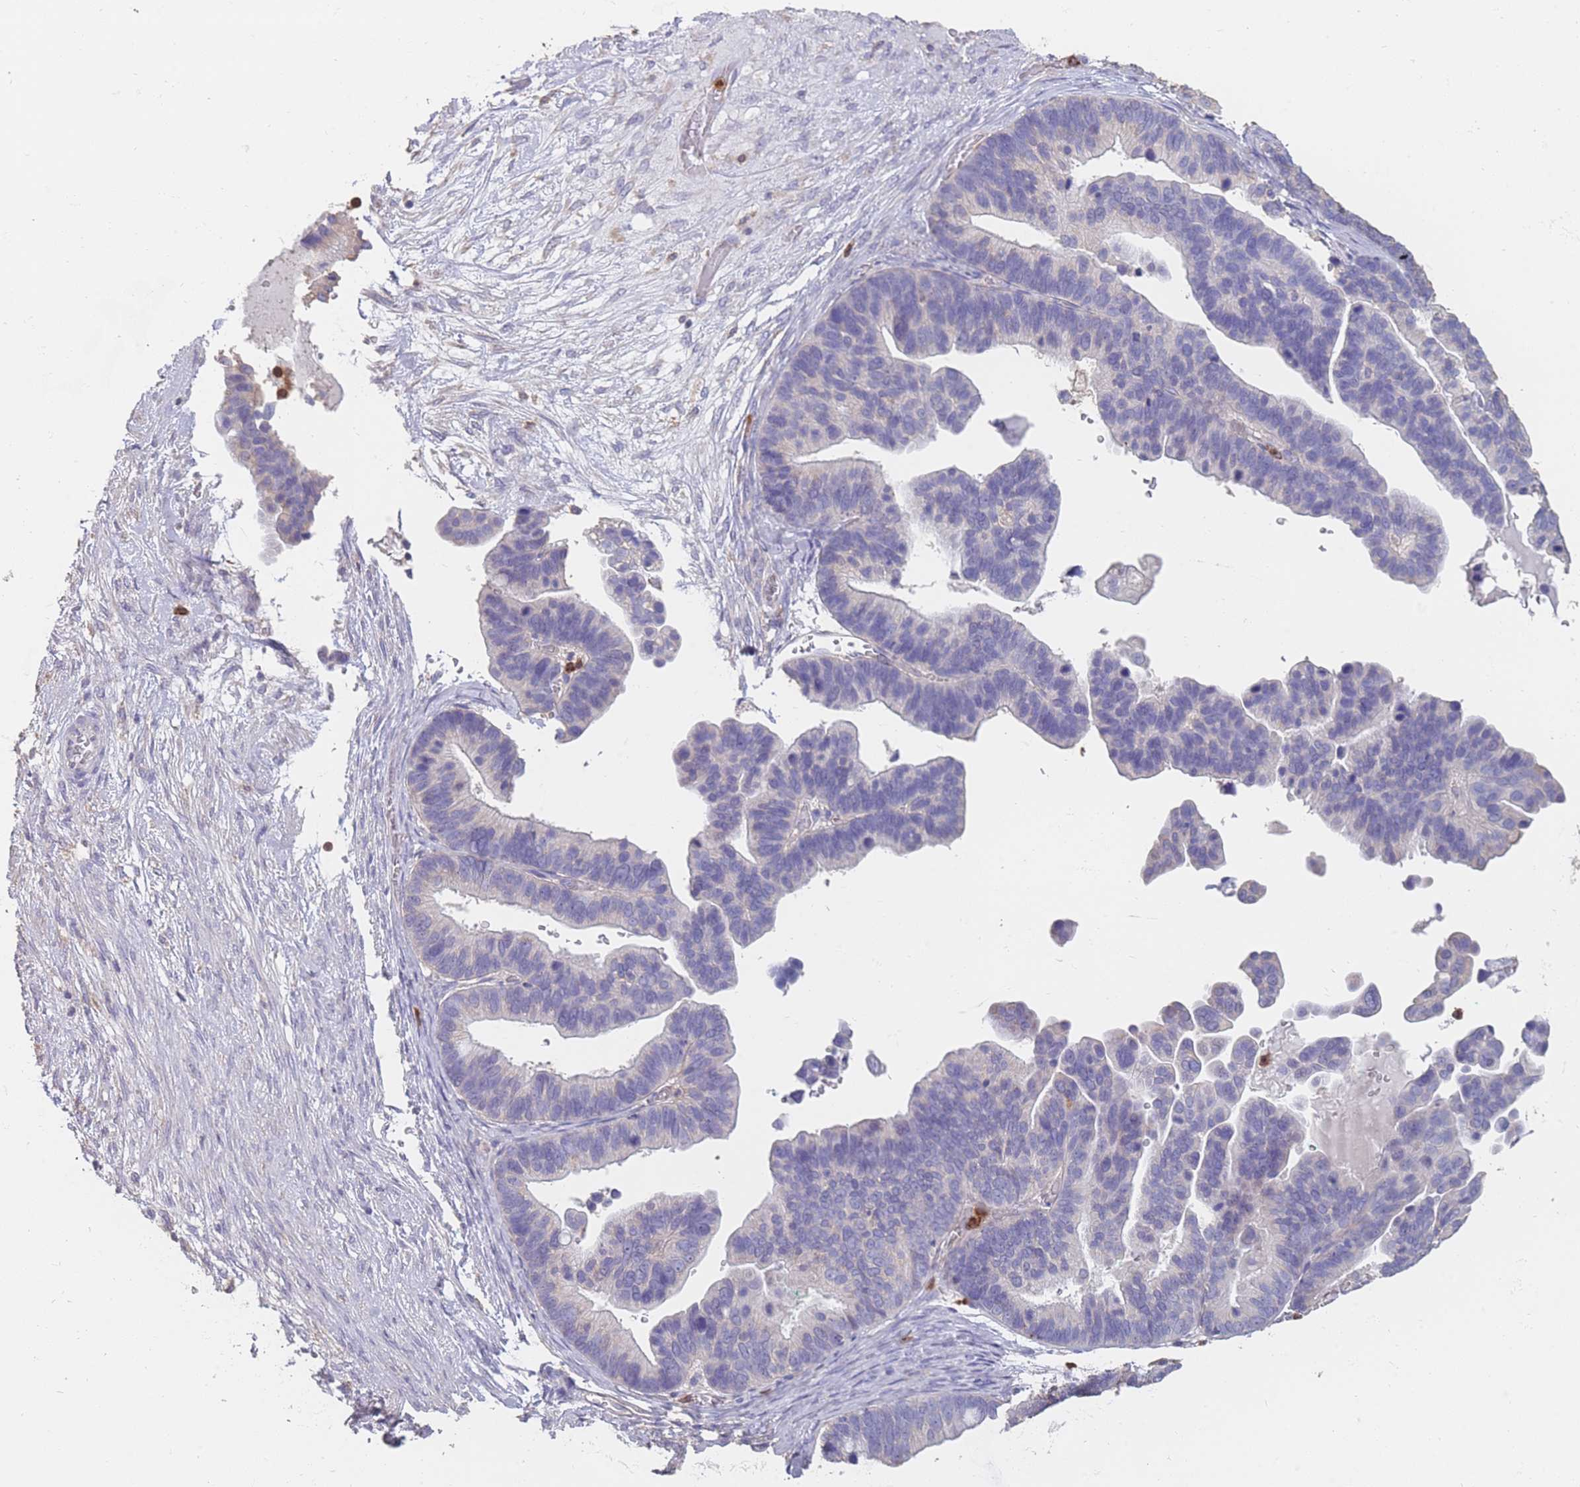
{"staining": {"intensity": "negative", "quantity": "none", "location": "none"}, "tissue": "ovarian cancer", "cell_type": "Tumor cells", "image_type": "cancer", "snomed": [{"axis": "morphology", "description": "Cystadenocarcinoma, serous, NOS"}, {"axis": "topography", "description": "Ovary"}], "caption": "This micrograph is of ovarian cancer stained with immunohistochemistry (IHC) to label a protein in brown with the nuclei are counter-stained blue. There is no expression in tumor cells. (Brightfield microscopy of DAB immunohistochemistry (IHC) at high magnification).", "gene": "CLEC12A", "patient": {"sex": "female", "age": 56}}